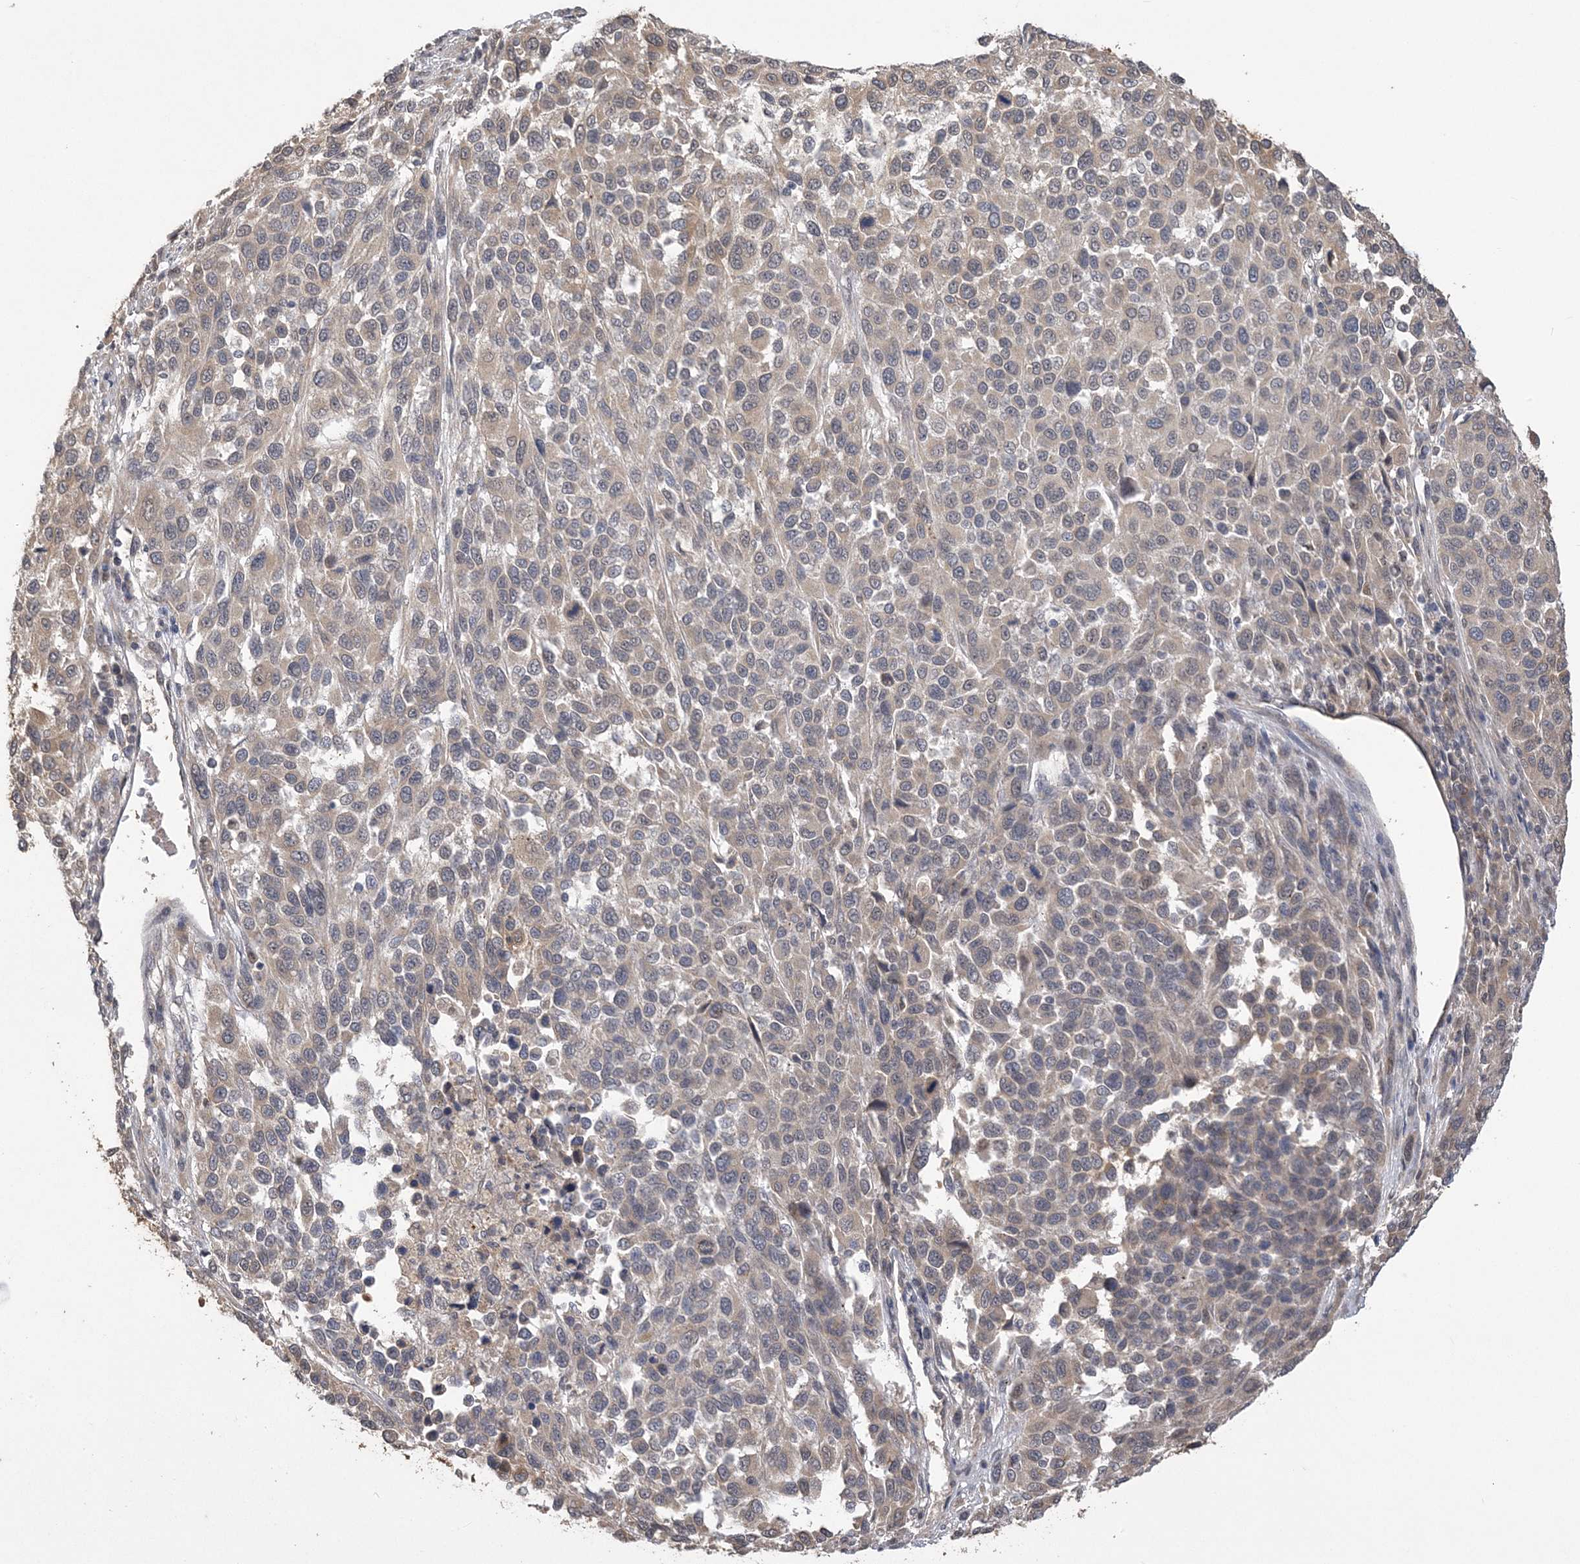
{"staining": {"intensity": "weak", "quantity": "25%-75%", "location": "cytoplasmic/membranous"}, "tissue": "melanoma", "cell_type": "Tumor cells", "image_type": "cancer", "snomed": [{"axis": "morphology", "description": "Malignant melanoma, Metastatic site"}, {"axis": "topography", "description": "Lymph node"}], "caption": "About 25%-75% of tumor cells in human melanoma display weak cytoplasmic/membranous protein staining as visualized by brown immunohistochemical staining.", "gene": "ZBTB7A", "patient": {"sex": "male", "age": 61}}